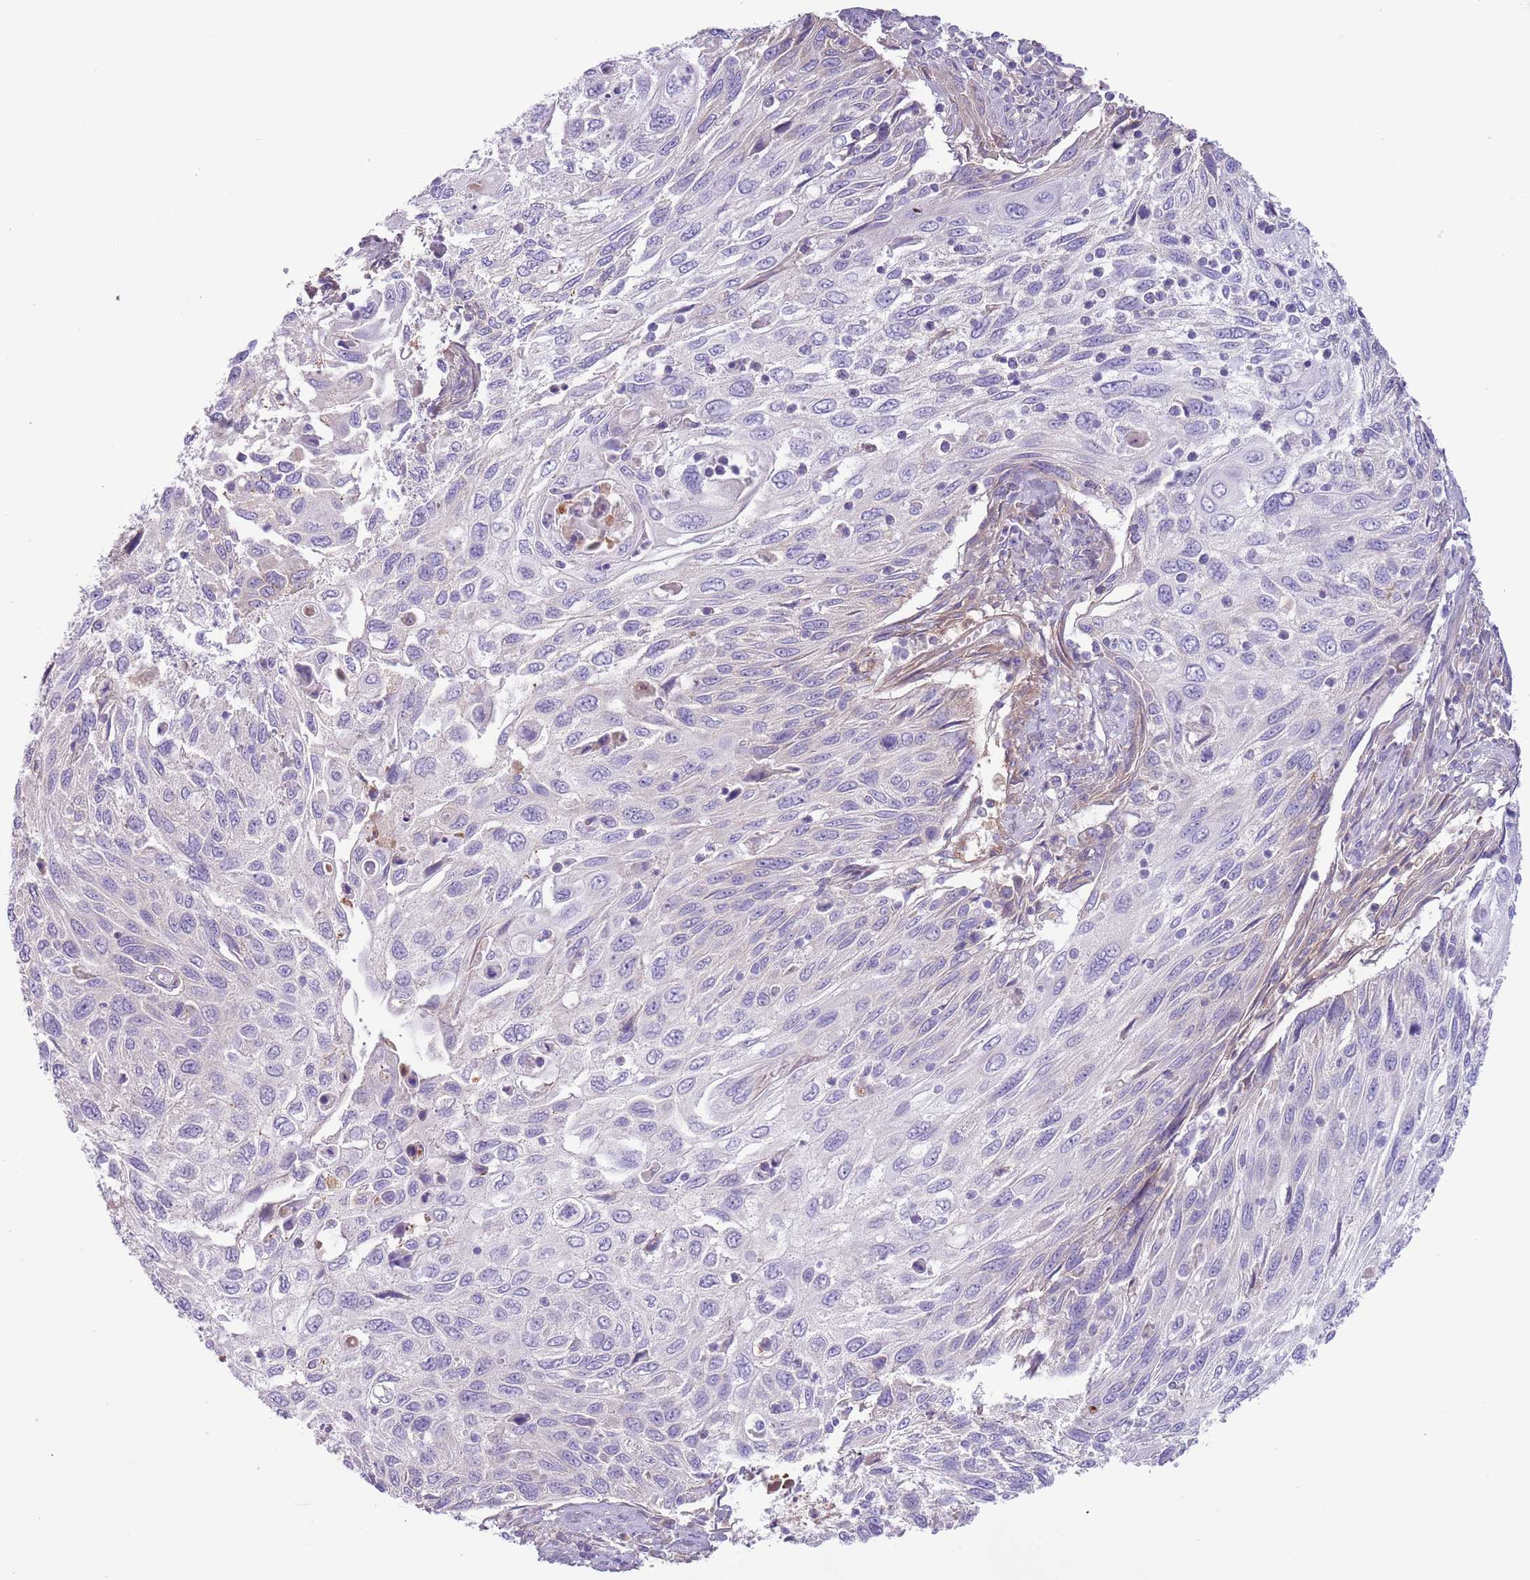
{"staining": {"intensity": "negative", "quantity": "none", "location": "none"}, "tissue": "cervical cancer", "cell_type": "Tumor cells", "image_type": "cancer", "snomed": [{"axis": "morphology", "description": "Squamous cell carcinoma, NOS"}, {"axis": "topography", "description": "Cervix"}], "caption": "Immunohistochemistry (IHC) micrograph of neoplastic tissue: cervical squamous cell carcinoma stained with DAB (3,3'-diaminobenzidine) reveals no significant protein staining in tumor cells.", "gene": "CFH", "patient": {"sex": "female", "age": 70}}